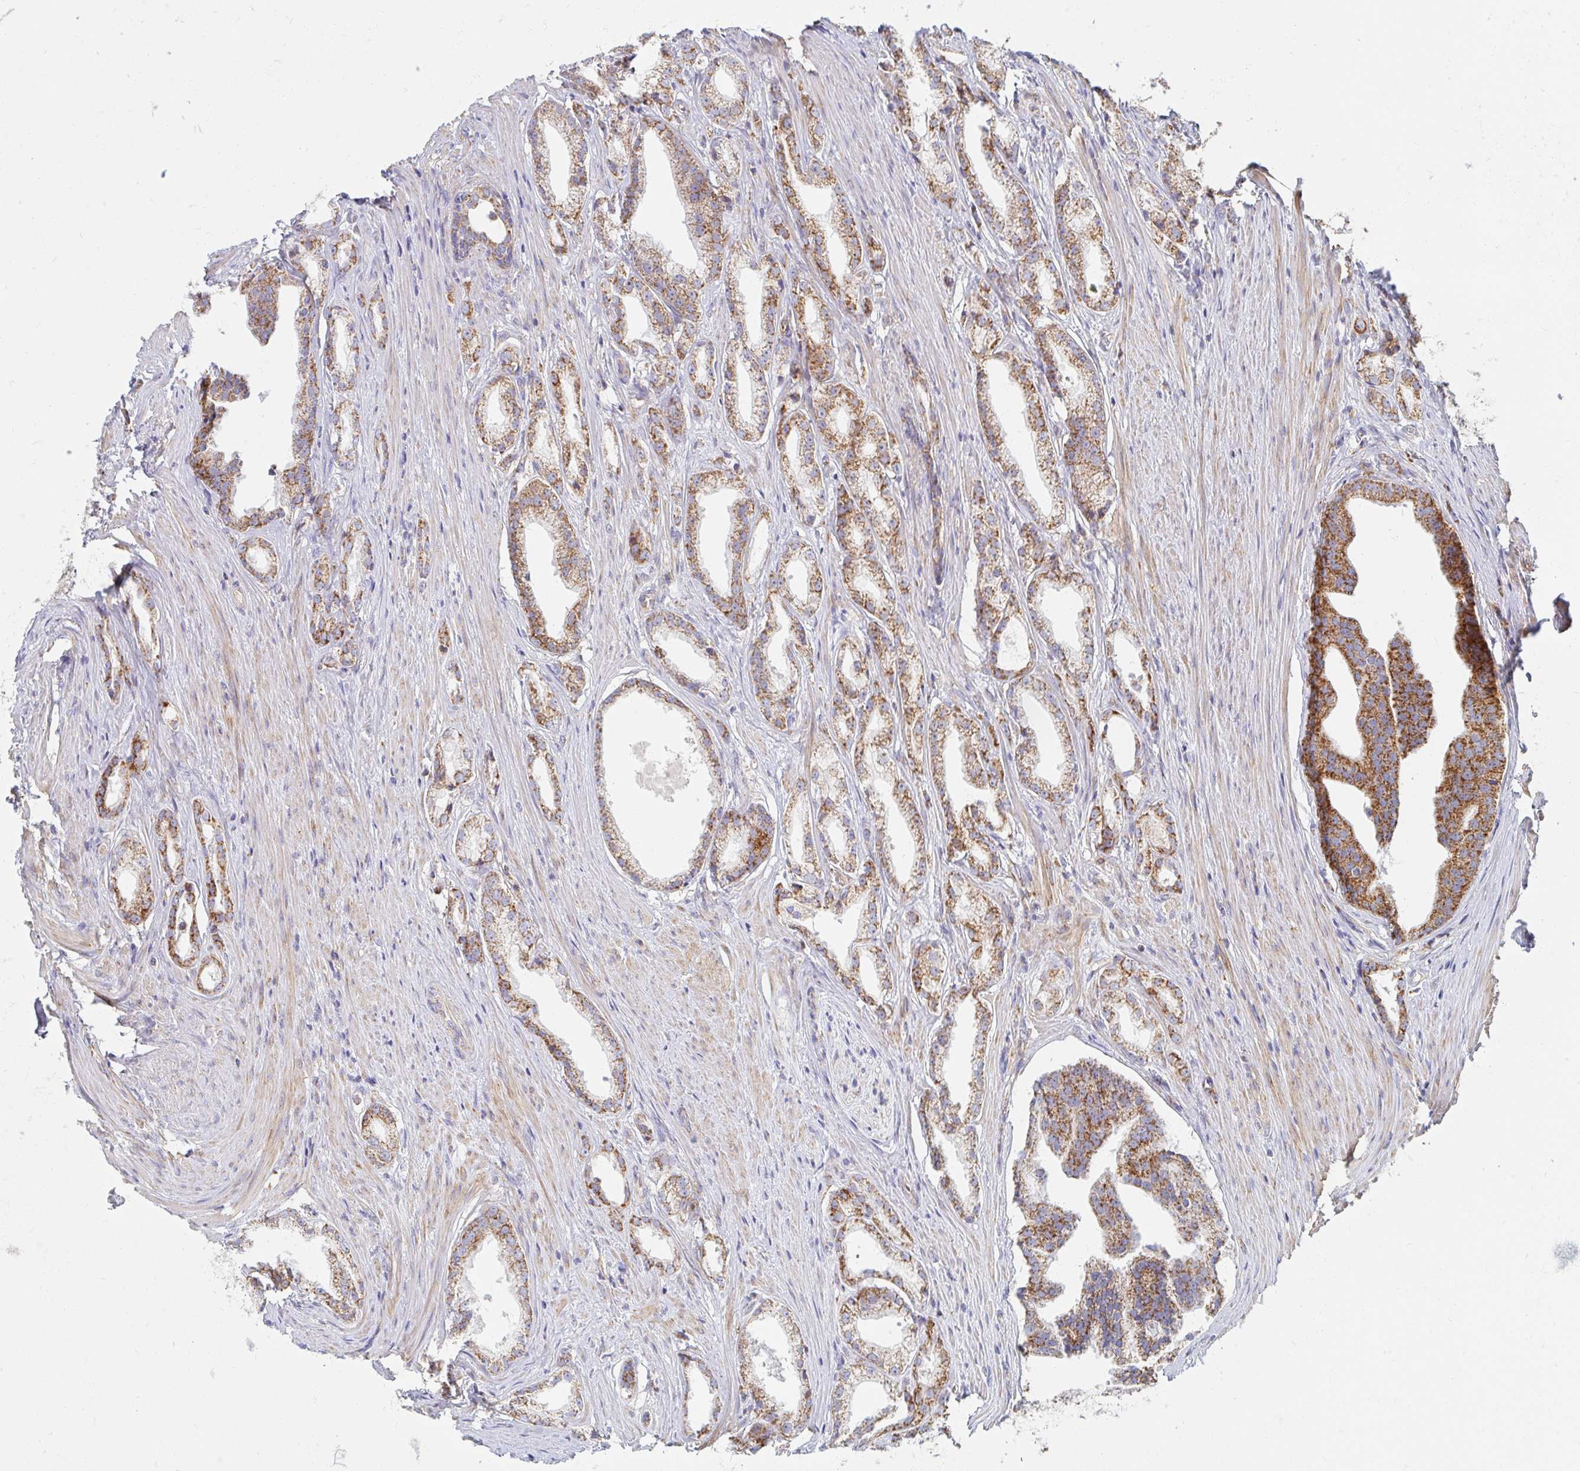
{"staining": {"intensity": "moderate", "quantity": ">75%", "location": "cytoplasmic/membranous"}, "tissue": "prostate cancer", "cell_type": "Tumor cells", "image_type": "cancer", "snomed": [{"axis": "morphology", "description": "Adenocarcinoma, Low grade"}, {"axis": "topography", "description": "Prostate"}], "caption": "This histopathology image shows IHC staining of low-grade adenocarcinoma (prostate), with medium moderate cytoplasmic/membranous positivity in about >75% of tumor cells.", "gene": "MAVS", "patient": {"sex": "male", "age": 65}}